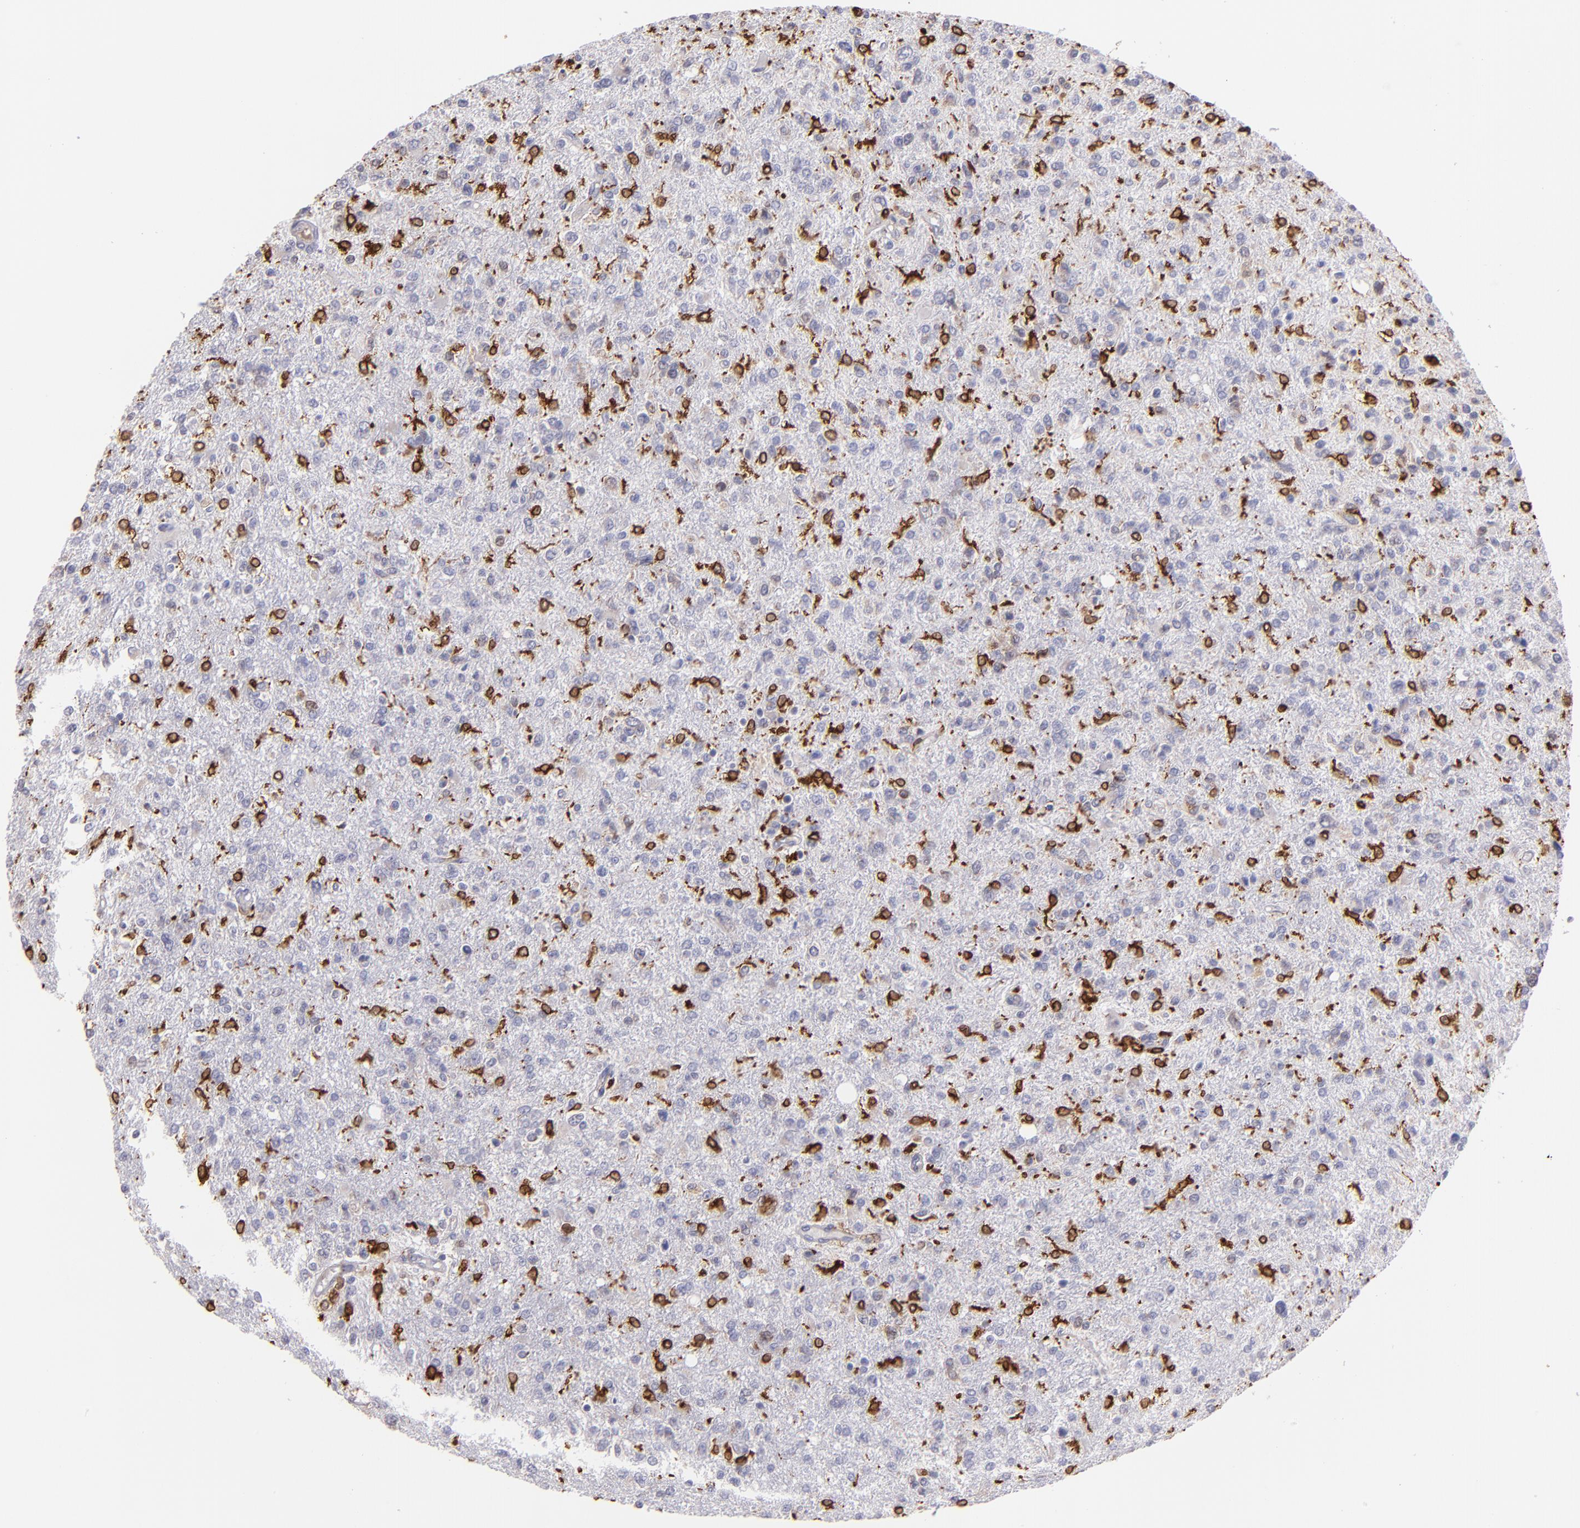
{"staining": {"intensity": "strong", "quantity": "<25%", "location": "cytoplasmic/membranous,nuclear"}, "tissue": "glioma", "cell_type": "Tumor cells", "image_type": "cancer", "snomed": [{"axis": "morphology", "description": "Glioma, malignant, High grade"}, {"axis": "topography", "description": "Cerebral cortex"}], "caption": "Tumor cells exhibit medium levels of strong cytoplasmic/membranous and nuclear expression in about <25% of cells in human glioma. The staining was performed using DAB to visualize the protein expression in brown, while the nuclei were stained in blue with hematoxylin (Magnification: 20x).", "gene": "PTGS1", "patient": {"sex": "male", "age": 76}}